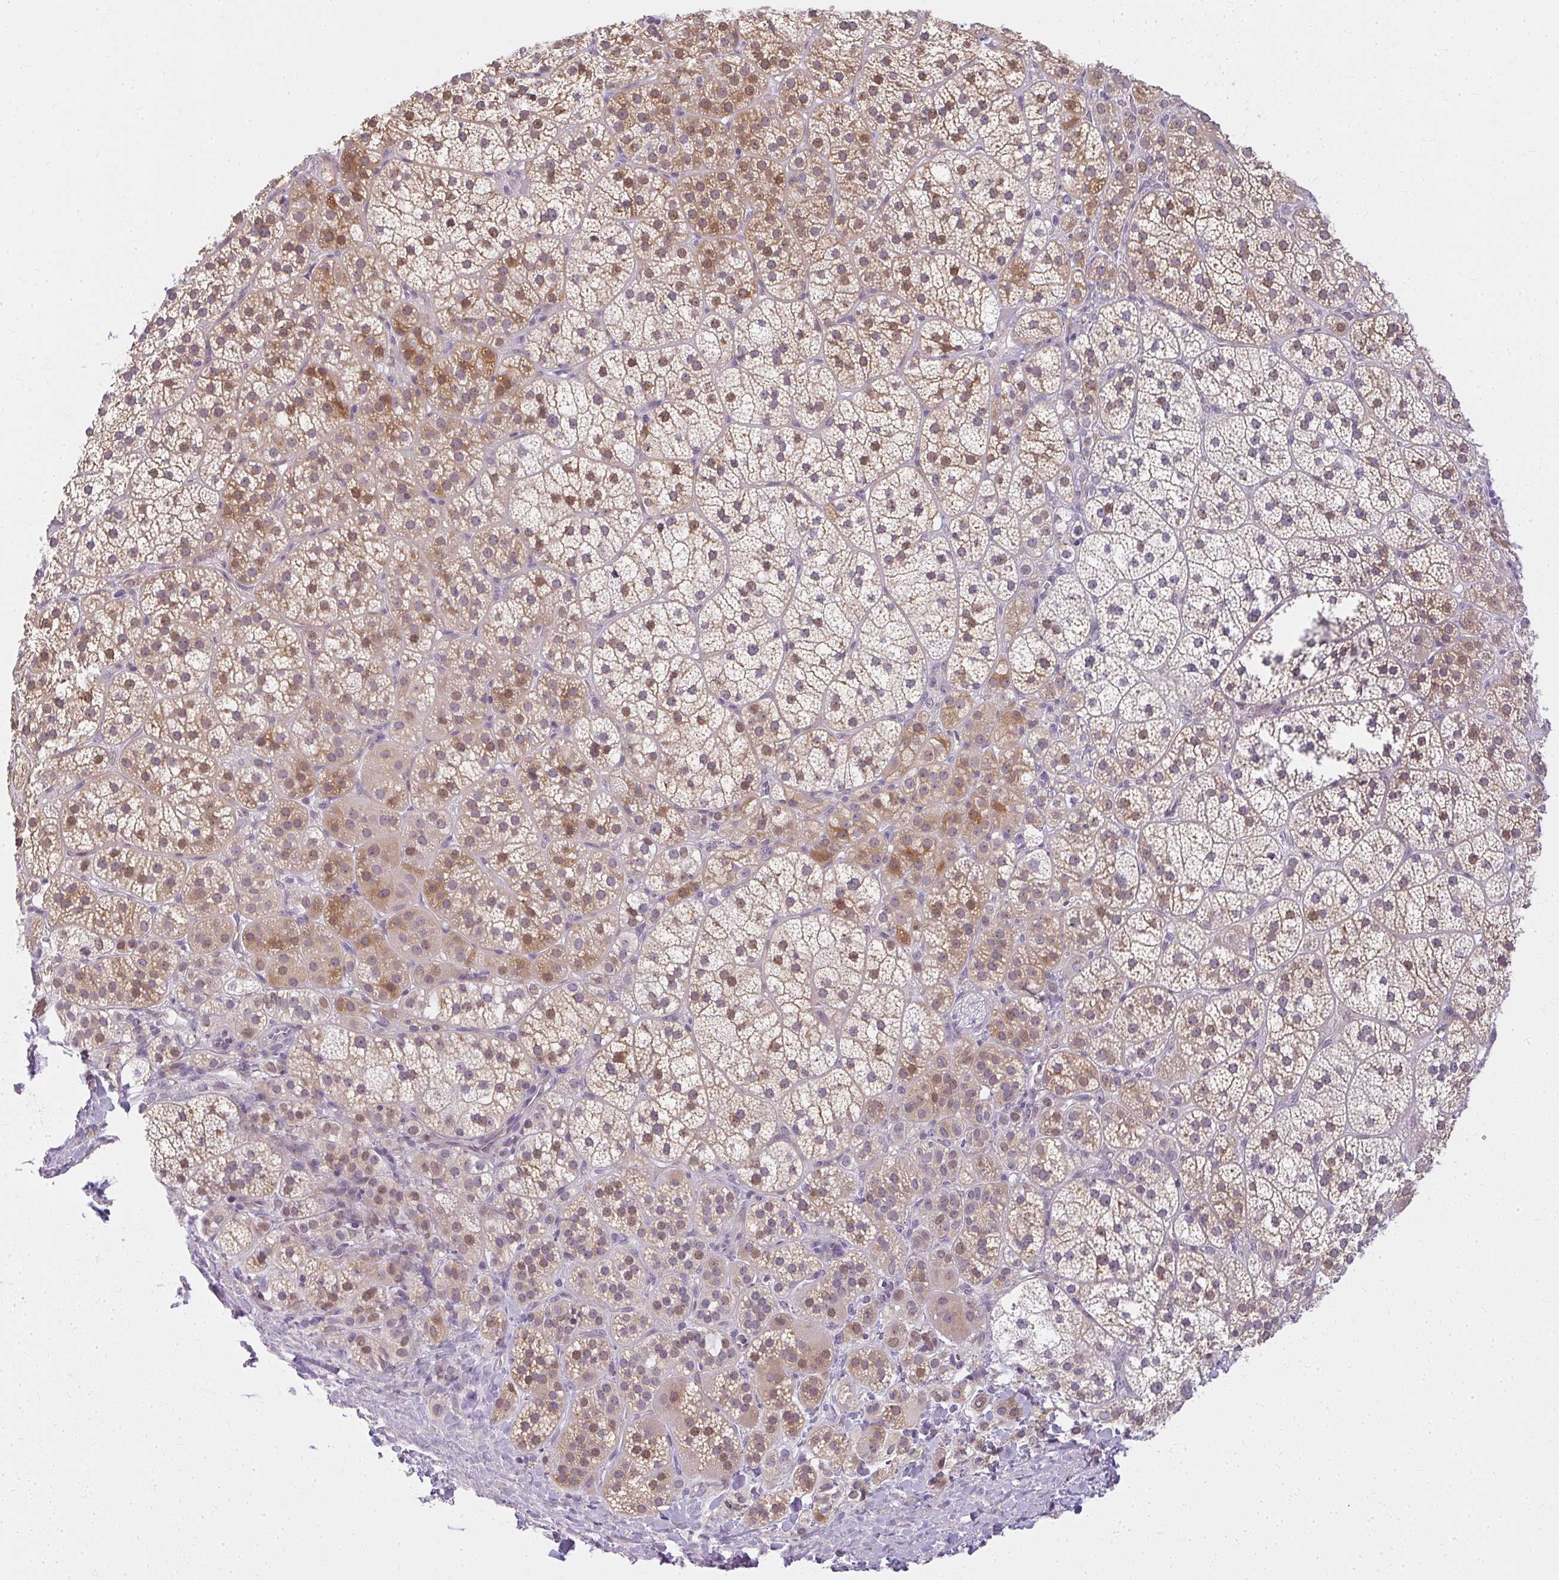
{"staining": {"intensity": "moderate", "quantity": "25%-75%", "location": "cytoplasmic/membranous,nuclear"}, "tissue": "adrenal gland", "cell_type": "Glandular cells", "image_type": "normal", "snomed": [{"axis": "morphology", "description": "Normal tissue, NOS"}, {"axis": "topography", "description": "Adrenal gland"}], "caption": "Immunohistochemical staining of unremarkable adrenal gland shows 25%-75% levels of moderate cytoplasmic/membranous,nuclear protein expression in about 25%-75% of glandular cells.", "gene": "ZFYVE26", "patient": {"sex": "female", "age": 60}}